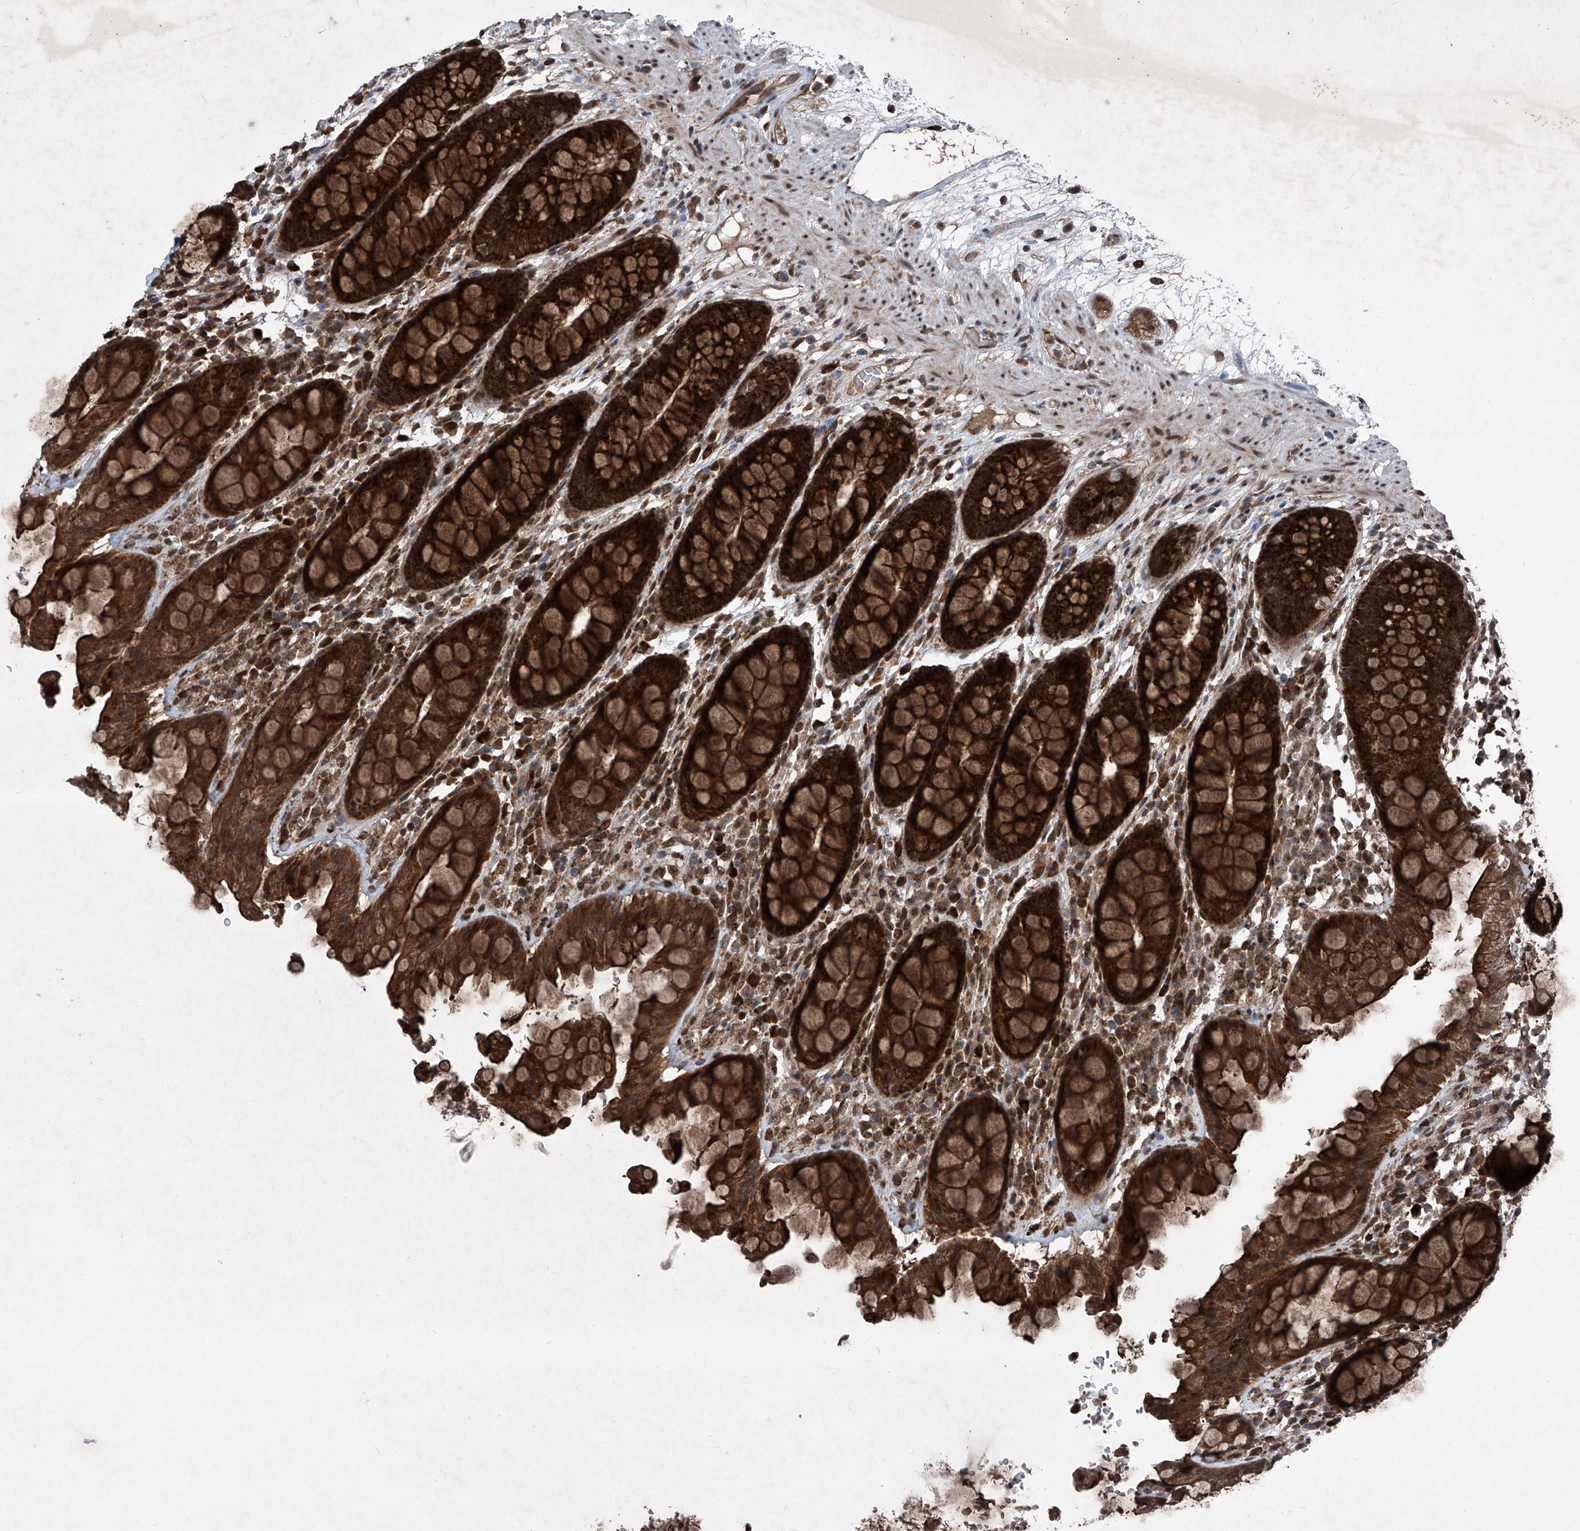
{"staining": {"intensity": "strong", "quantity": ">75%", "location": "cytoplasmic/membranous"}, "tissue": "rectum", "cell_type": "Glandular cells", "image_type": "normal", "snomed": [{"axis": "morphology", "description": "Normal tissue, NOS"}, {"axis": "topography", "description": "Rectum"}], "caption": "High-power microscopy captured an immunohistochemistry histopathology image of normal rectum, revealing strong cytoplasmic/membranous positivity in about >75% of glandular cells. The staining was performed using DAB (3,3'-diaminobenzidine) to visualize the protein expression in brown, while the nuclei were stained in blue with hematoxylin (Magnification: 20x).", "gene": "COA7", "patient": {"sex": "male", "age": 64}}